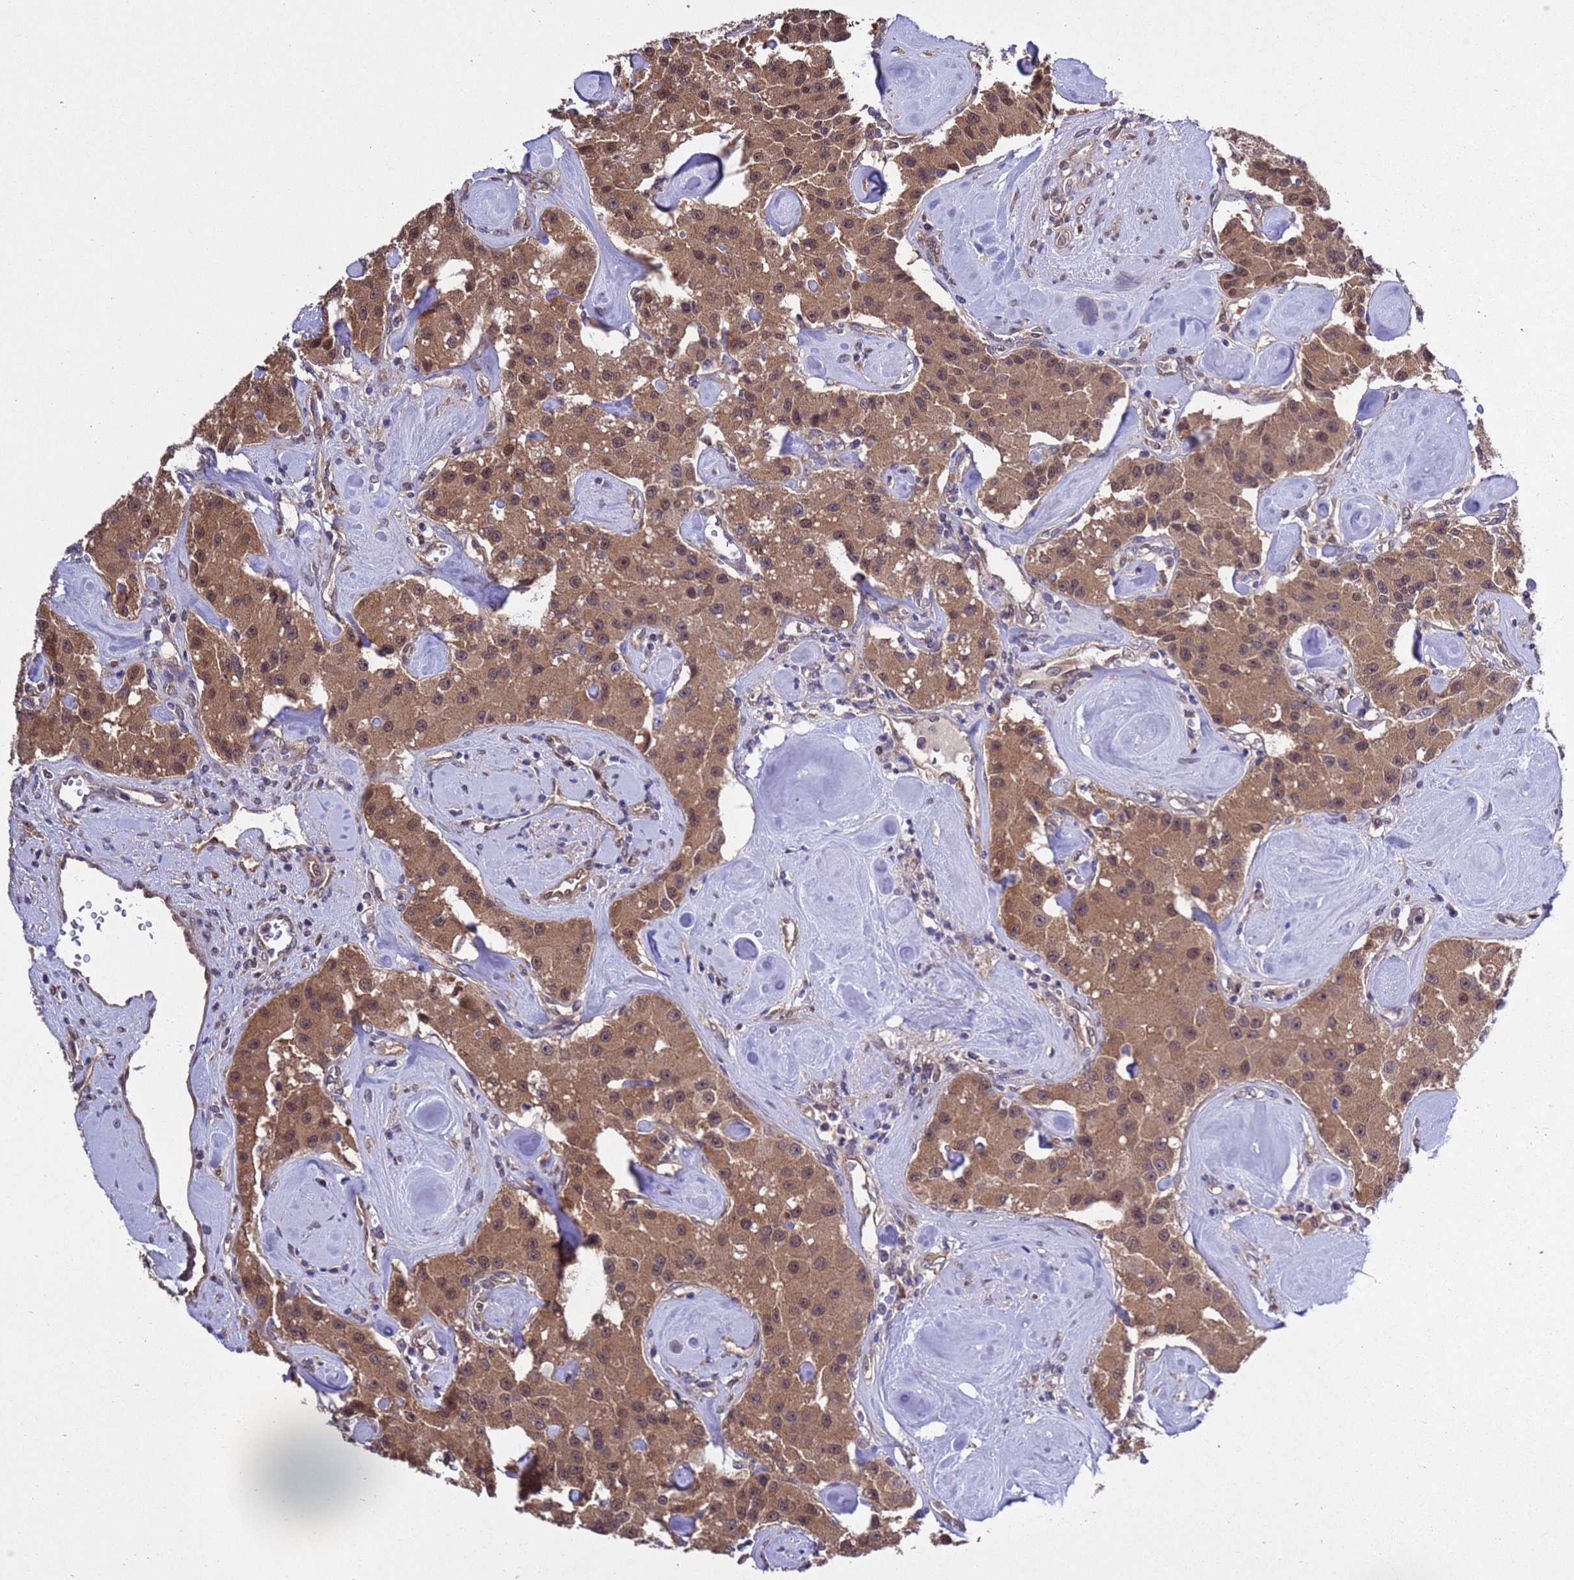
{"staining": {"intensity": "moderate", "quantity": ">75%", "location": "cytoplasmic/membranous,nuclear"}, "tissue": "carcinoid", "cell_type": "Tumor cells", "image_type": "cancer", "snomed": [{"axis": "morphology", "description": "Carcinoid, malignant, NOS"}, {"axis": "topography", "description": "Pancreas"}], "caption": "This photomicrograph exhibits immunohistochemistry staining of carcinoid, with medium moderate cytoplasmic/membranous and nuclear staining in approximately >75% of tumor cells.", "gene": "ZFP69B", "patient": {"sex": "male", "age": 41}}